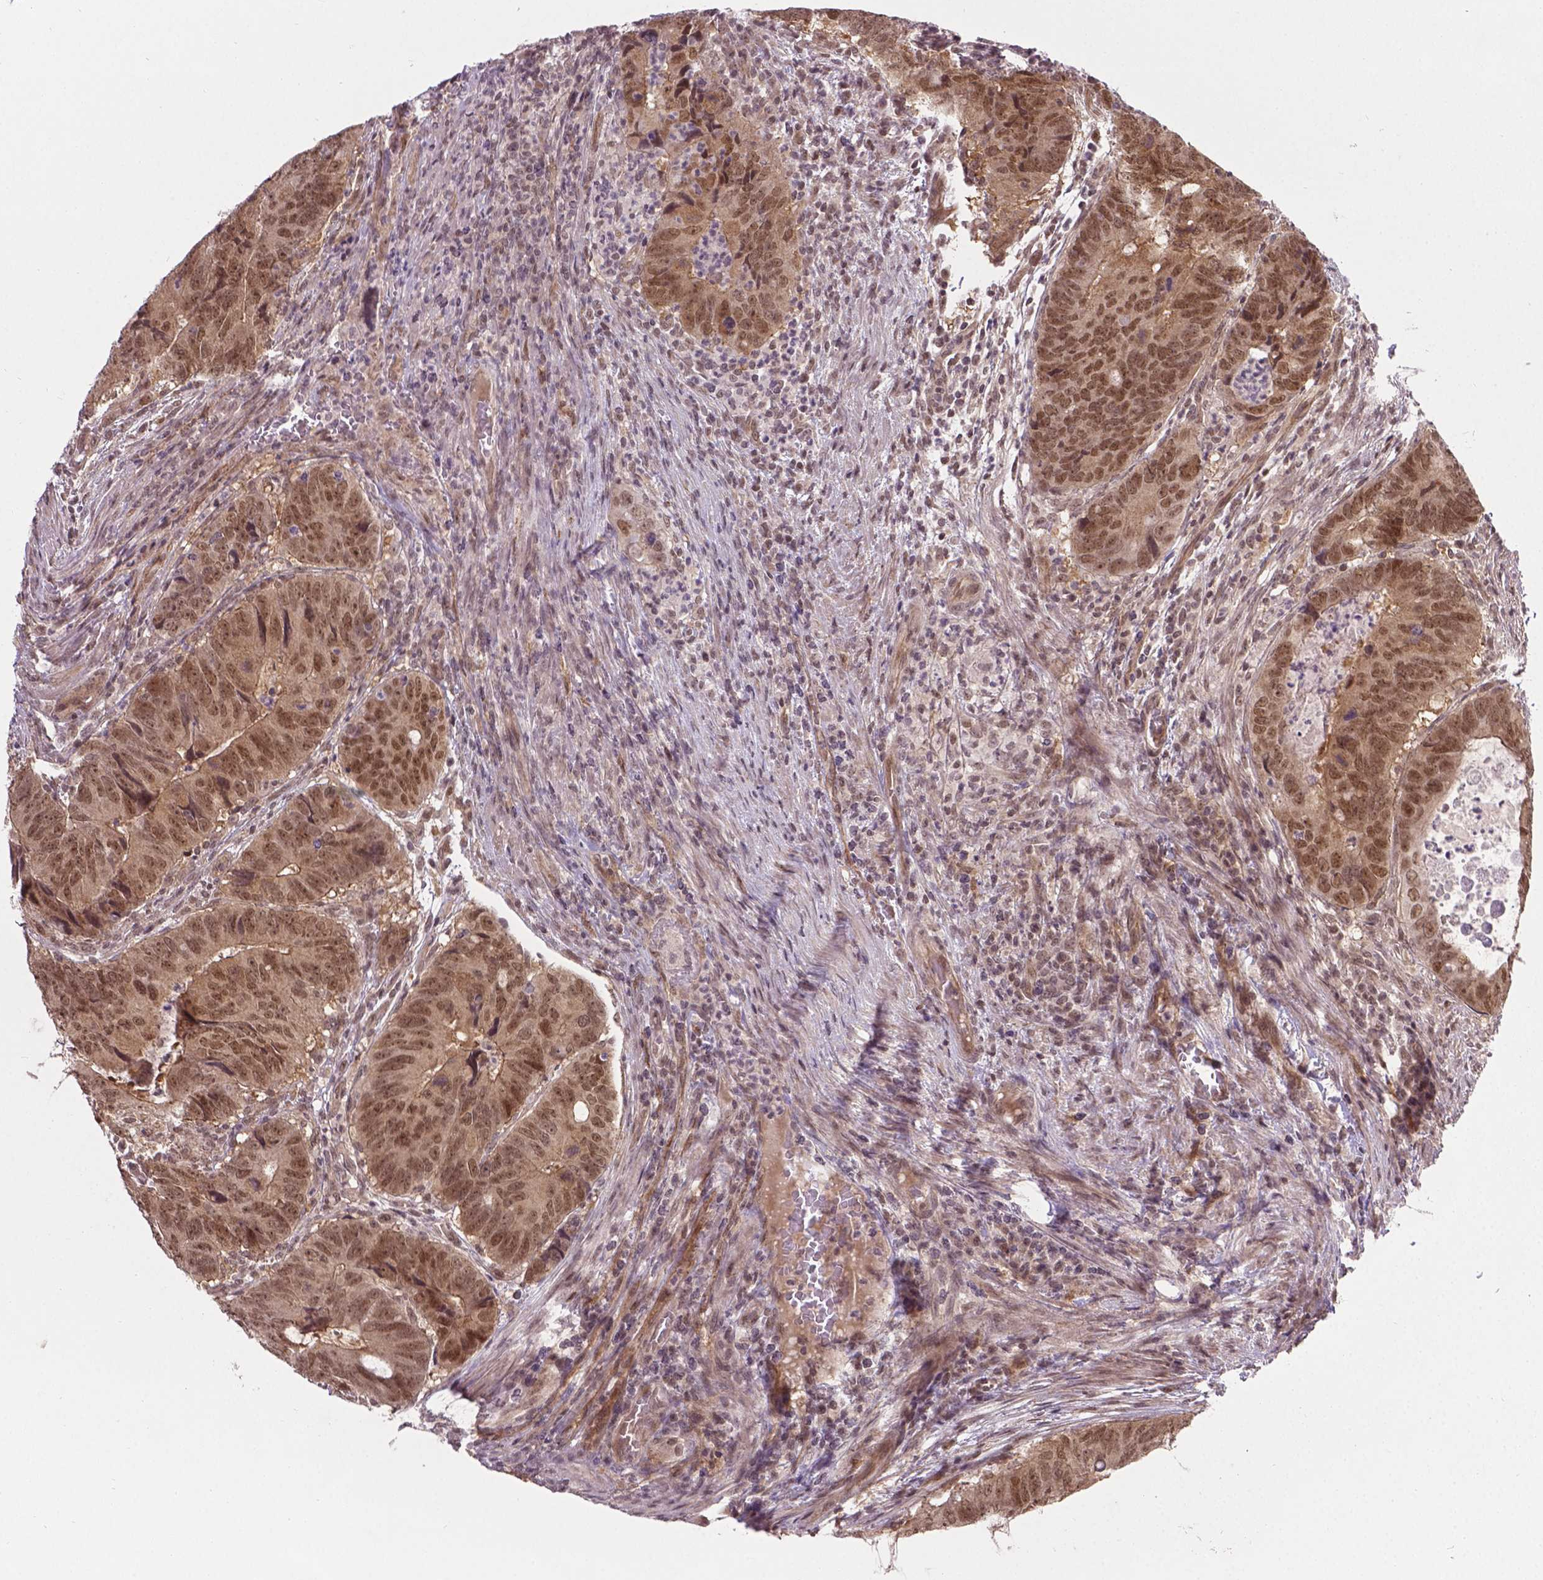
{"staining": {"intensity": "moderate", "quantity": ">75%", "location": "cytoplasmic/membranous,nuclear"}, "tissue": "colorectal cancer", "cell_type": "Tumor cells", "image_type": "cancer", "snomed": [{"axis": "morphology", "description": "Adenocarcinoma, NOS"}, {"axis": "topography", "description": "Colon"}], "caption": "Colorectal cancer (adenocarcinoma) tissue demonstrates moderate cytoplasmic/membranous and nuclear staining in about >75% of tumor cells, visualized by immunohistochemistry. (DAB IHC with brightfield microscopy, high magnification).", "gene": "ANKRD54", "patient": {"sex": "male", "age": 79}}